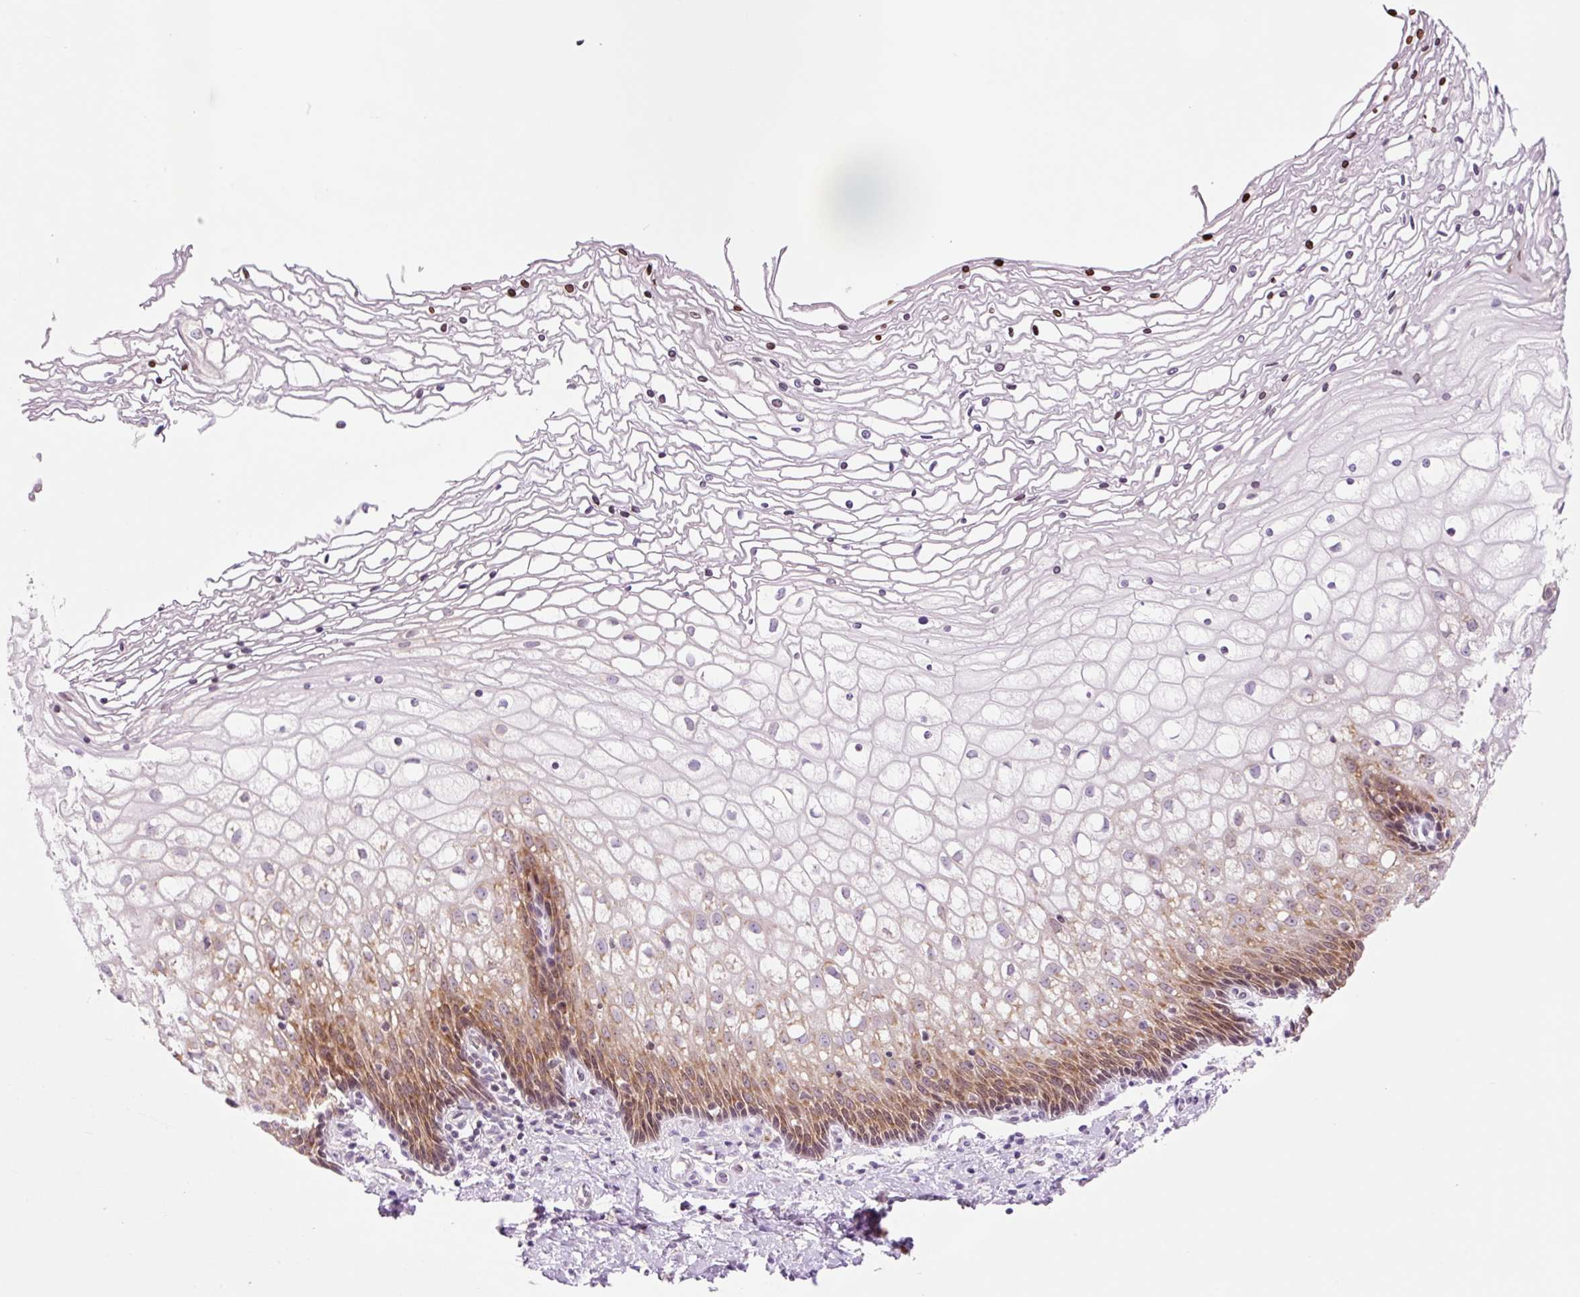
{"staining": {"intensity": "moderate", "quantity": ">75%", "location": "cytoplasmic/membranous"}, "tissue": "cervix", "cell_type": "Glandular cells", "image_type": "normal", "snomed": [{"axis": "morphology", "description": "Normal tissue, NOS"}, {"axis": "topography", "description": "Cervix"}], "caption": "IHC micrograph of benign cervix: human cervix stained using immunohistochemistry reveals medium levels of moderate protein expression localized specifically in the cytoplasmic/membranous of glandular cells, appearing as a cytoplasmic/membranous brown color.", "gene": "RPL41", "patient": {"sex": "female", "age": 36}}